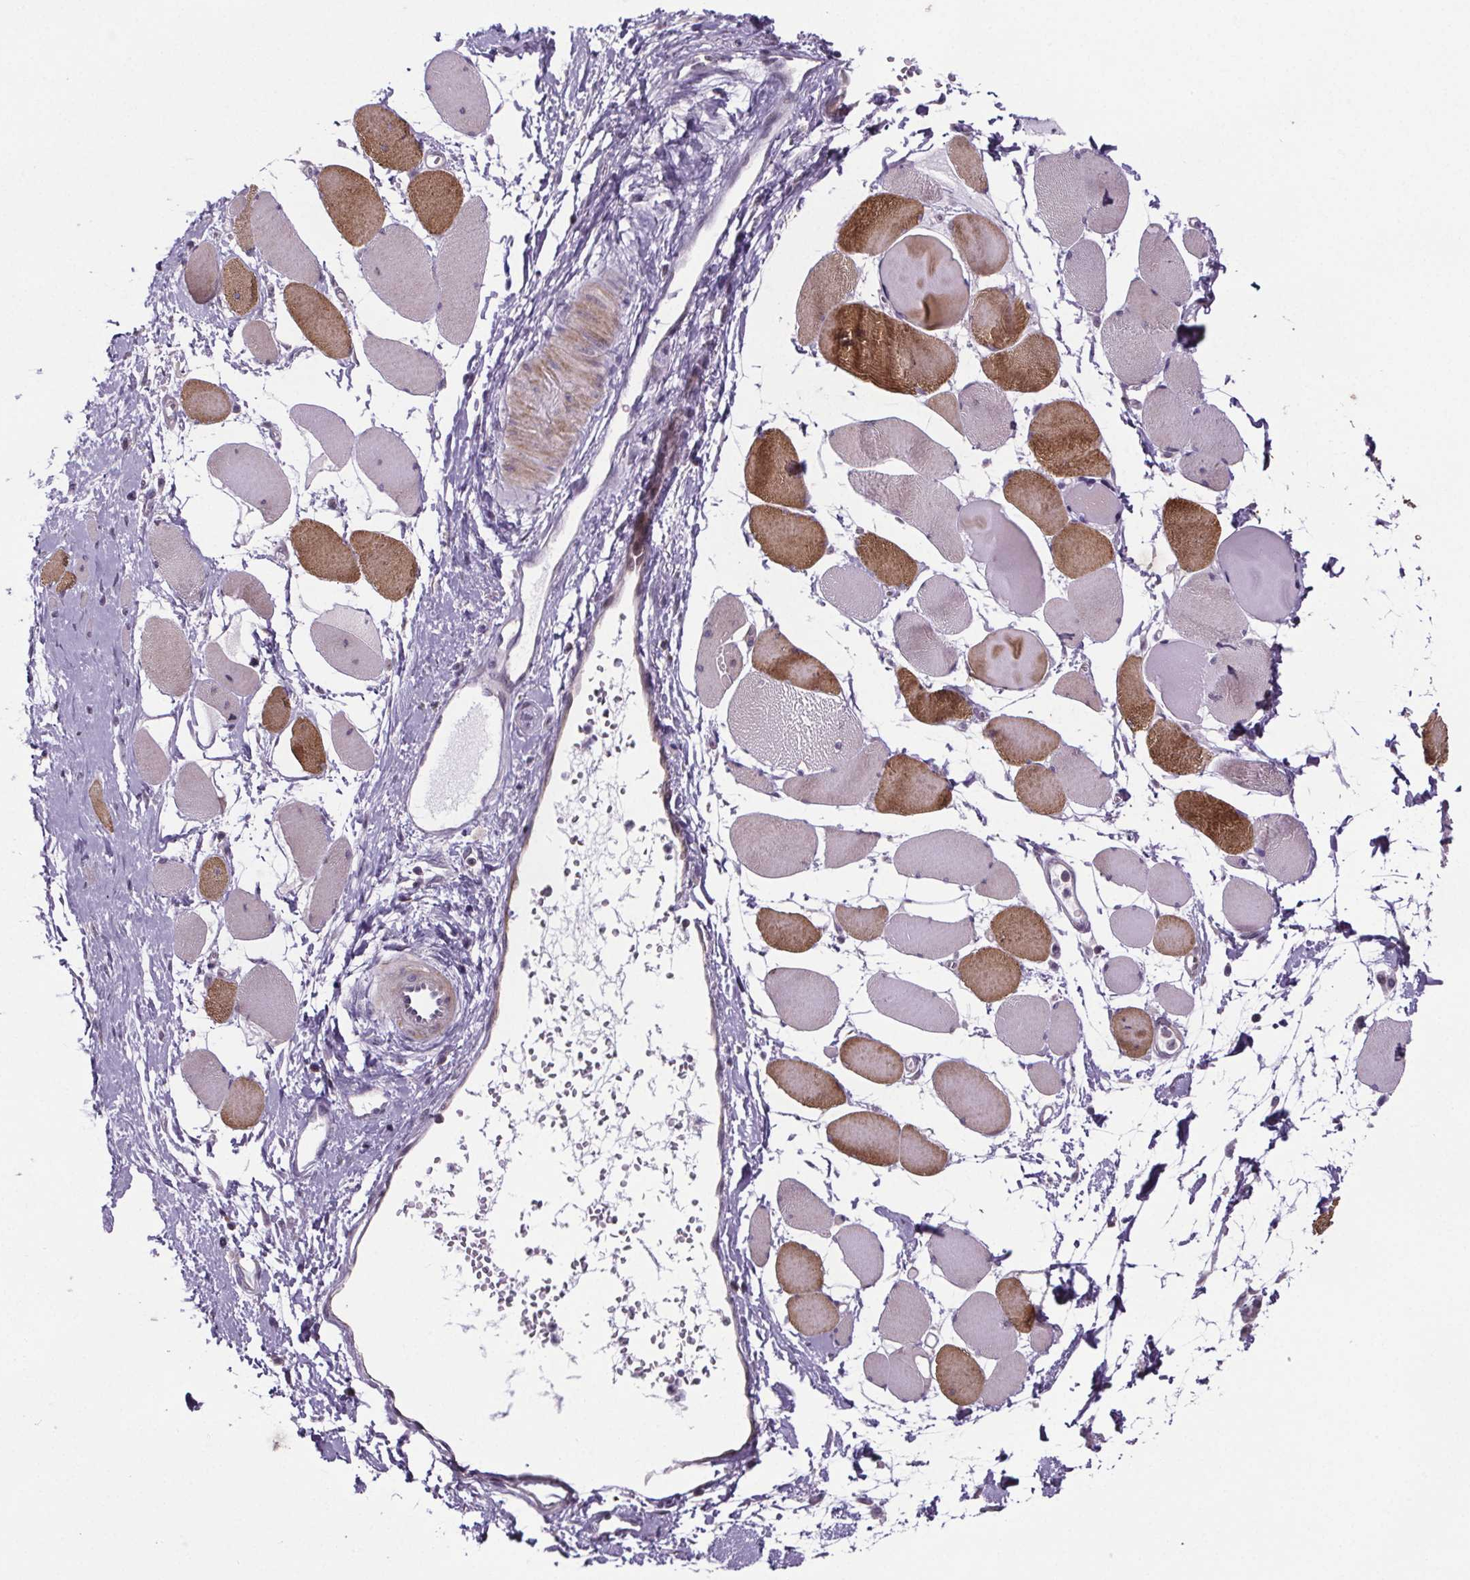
{"staining": {"intensity": "strong", "quantity": "25%-75%", "location": "cytoplasmic/membranous"}, "tissue": "skeletal muscle", "cell_type": "Myocytes", "image_type": "normal", "snomed": [{"axis": "morphology", "description": "Normal tissue, NOS"}, {"axis": "topography", "description": "Skeletal muscle"}], "caption": "Immunohistochemistry staining of normal skeletal muscle, which shows high levels of strong cytoplasmic/membranous staining in approximately 25%-75% of myocytes indicating strong cytoplasmic/membranous protein expression. The staining was performed using DAB (3,3'-diaminobenzidine) (brown) for protein detection and nuclei were counterstained in hematoxylin (blue).", "gene": "TTC12", "patient": {"sex": "female", "age": 75}}